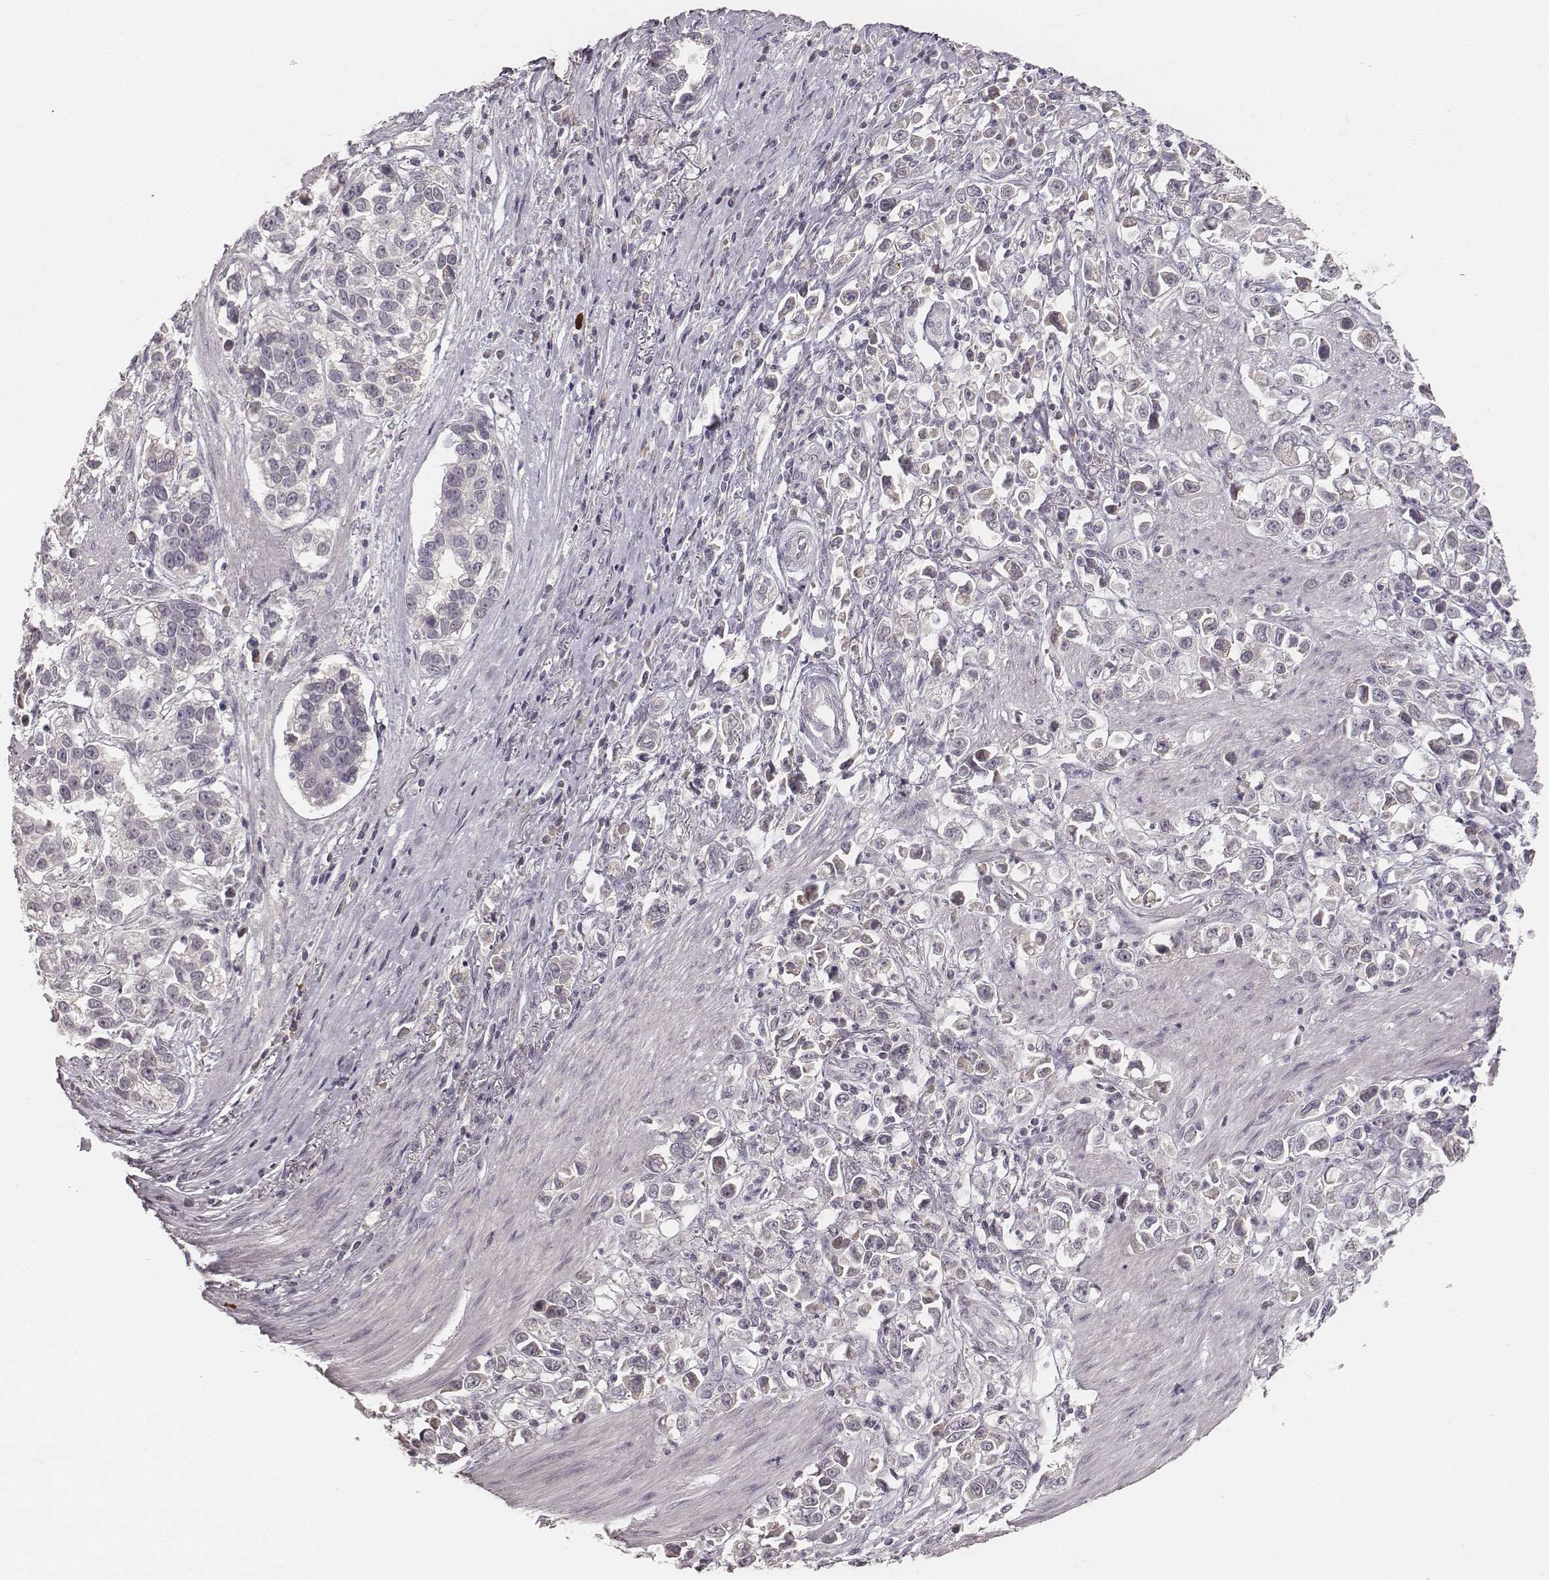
{"staining": {"intensity": "negative", "quantity": "none", "location": "none"}, "tissue": "stomach cancer", "cell_type": "Tumor cells", "image_type": "cancer", "snomed": [{"axis": "morphology", "description": "Adenocarcinoma, NOS"}, {"axis": "topography", "description": "Stomach"}], "caption": "There is no significant expression in tumor cells of adenocarcinoma (stomach).", "gene": "LY6K", "patient": {"sex": "male", "age": 93}}